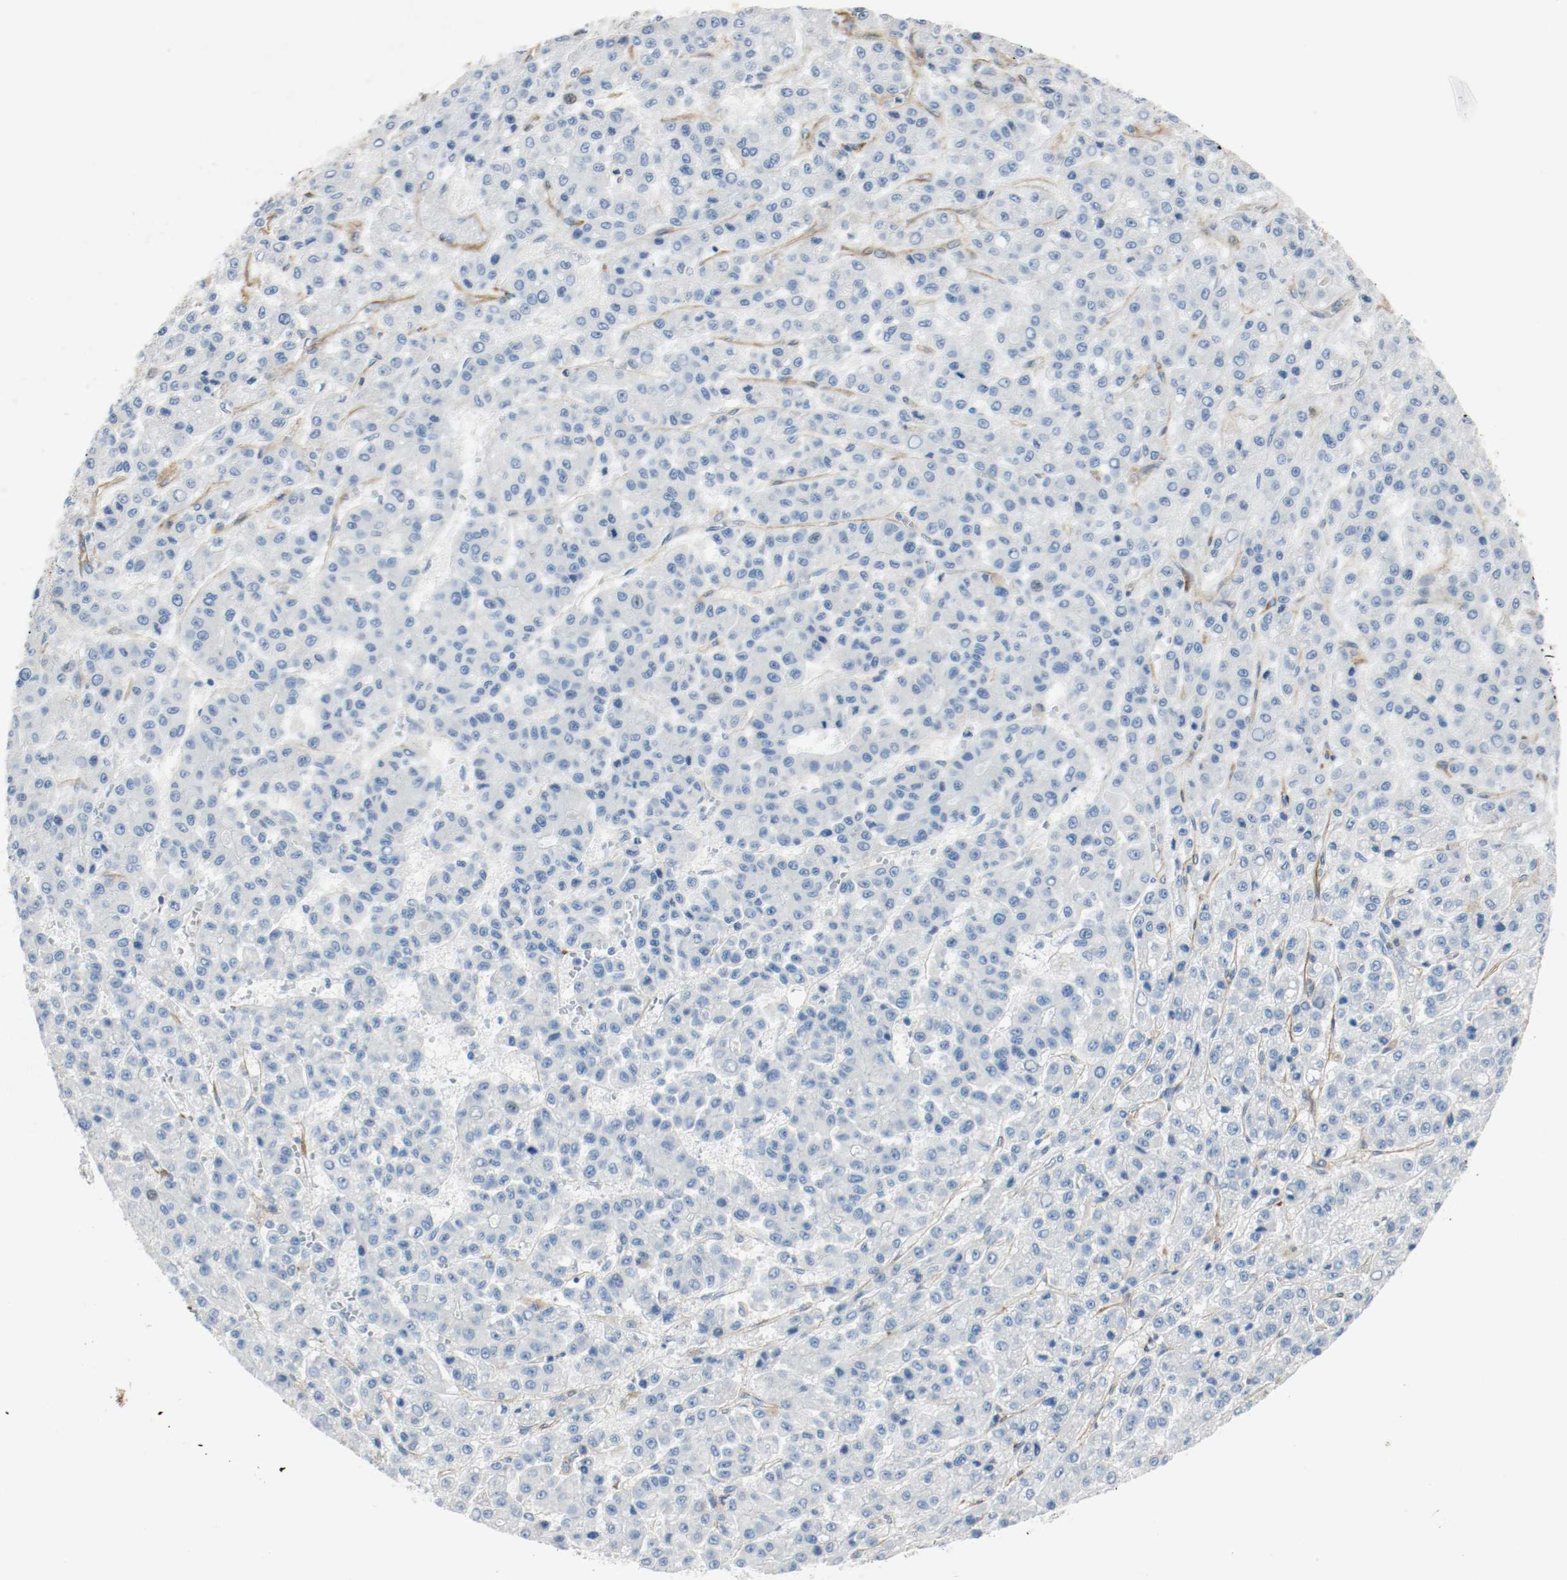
{"staining": {"intensity": "negative", "quantity": "none", "location": "none"}, "tissue": "liver cancer", "cell_type": "Tumor cells", "image_type": "cancer", "snomed": [{"axis": "morphology", "description": "Carcinoma, Hepatocellular, NOS"}, {"axis": "topography", "description": "Liver"}], "caption": "This is an IHC photomicrograph of human liver cancer. There is no staining in tumor cells.", "gene": "LAMB1", "patient": {"sex": "male", "age": 70}}